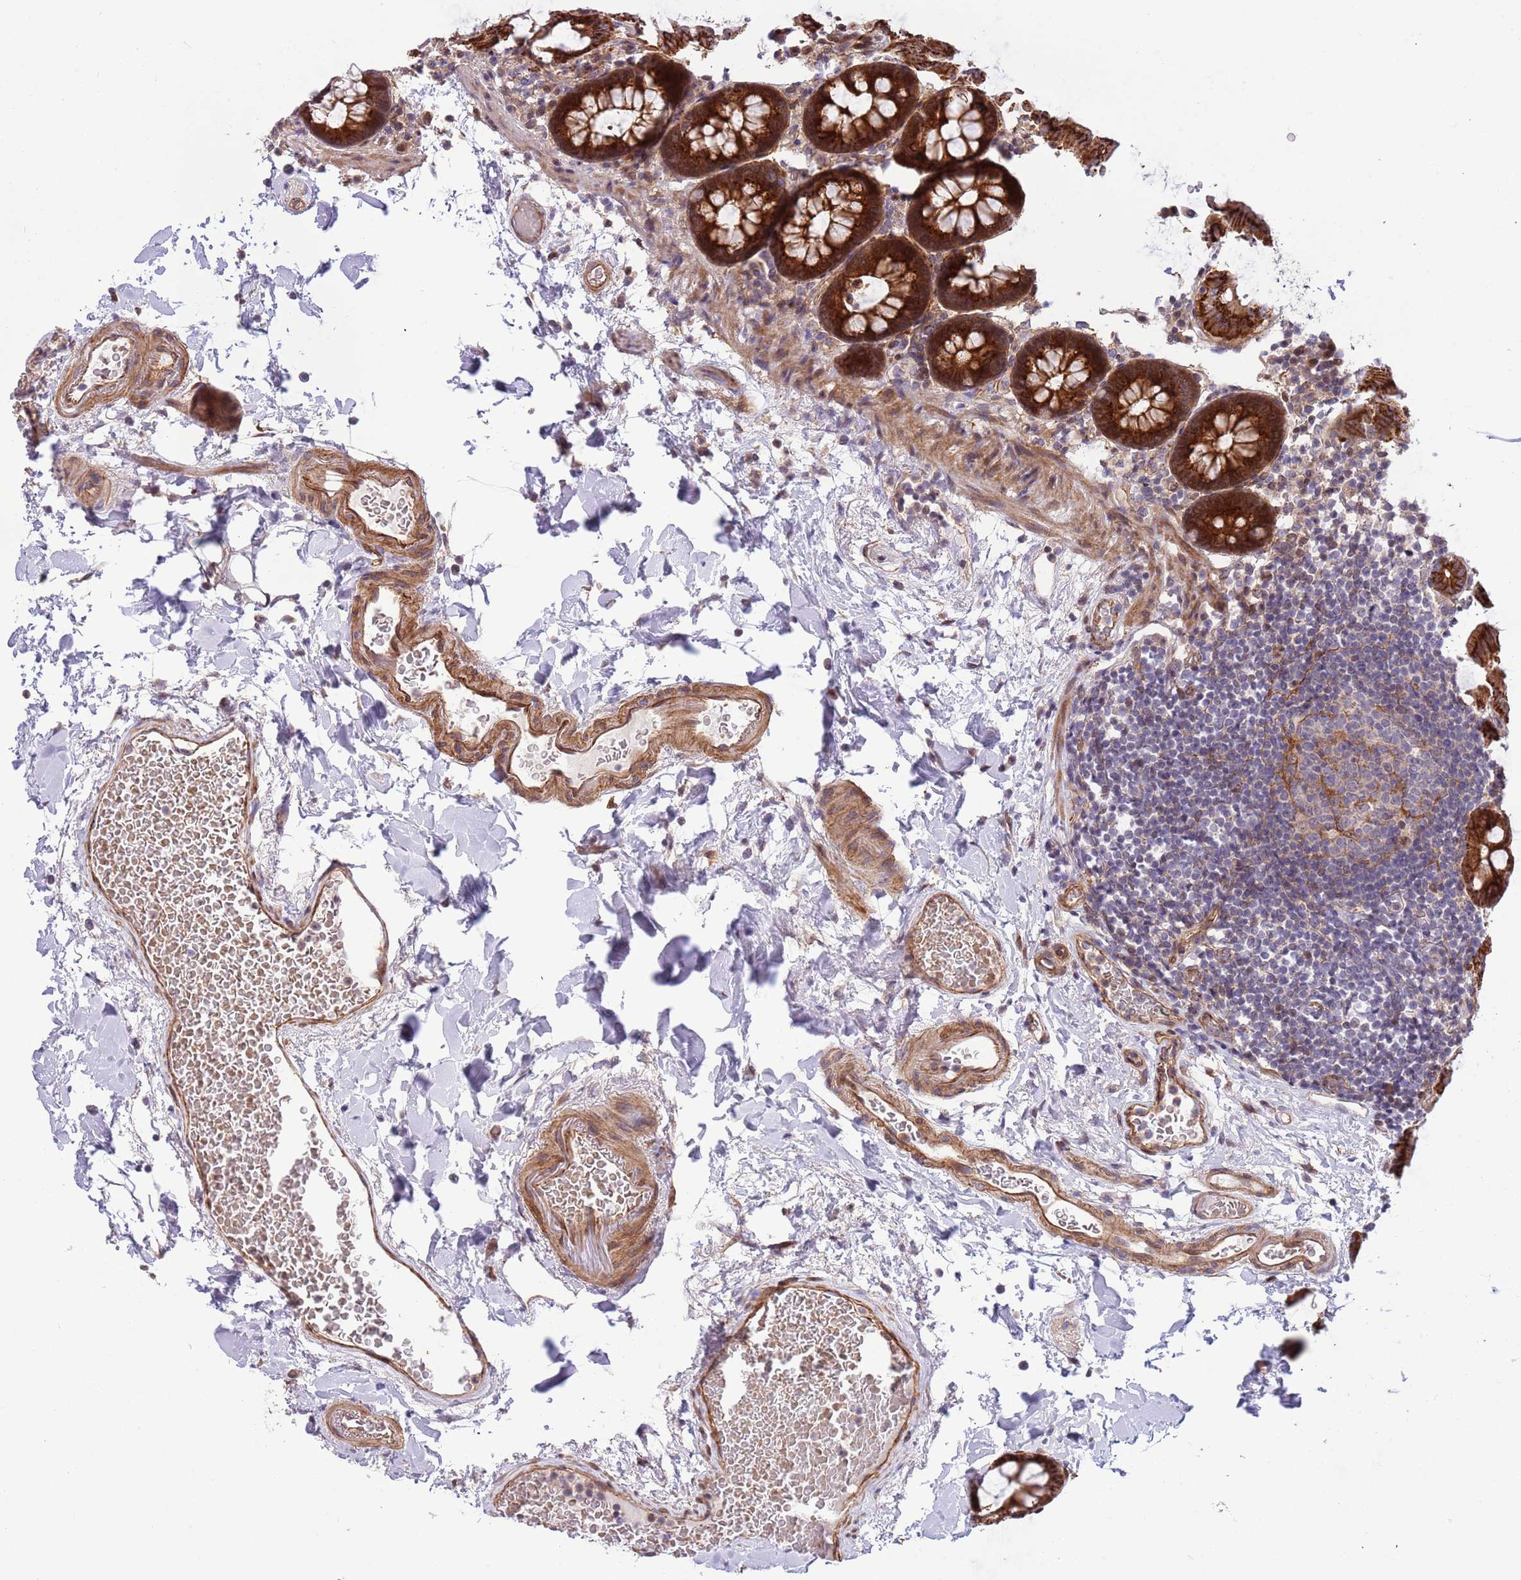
{"staining": {"intensity": "moderate", "quantity": ">75%", "location": "cytoplasmic/membranous"}, "tissue": "colon", "cell_type": "Endothelial cells", "image_type": "normal", "snomed": [{"axis": "morphology", "description": "Normal tissue, NOS"}, {"axis": "topography", "description": "Colon"}], "caption": "Immunohistochemistry (IHC) (DAB) staining of unremarkable colon displays moderate cytoplasmic/membranous protein expression in about >75% of endothelial cells.", "gene": "ITGB6", "patient": {"sex": "male", "age": 75}}